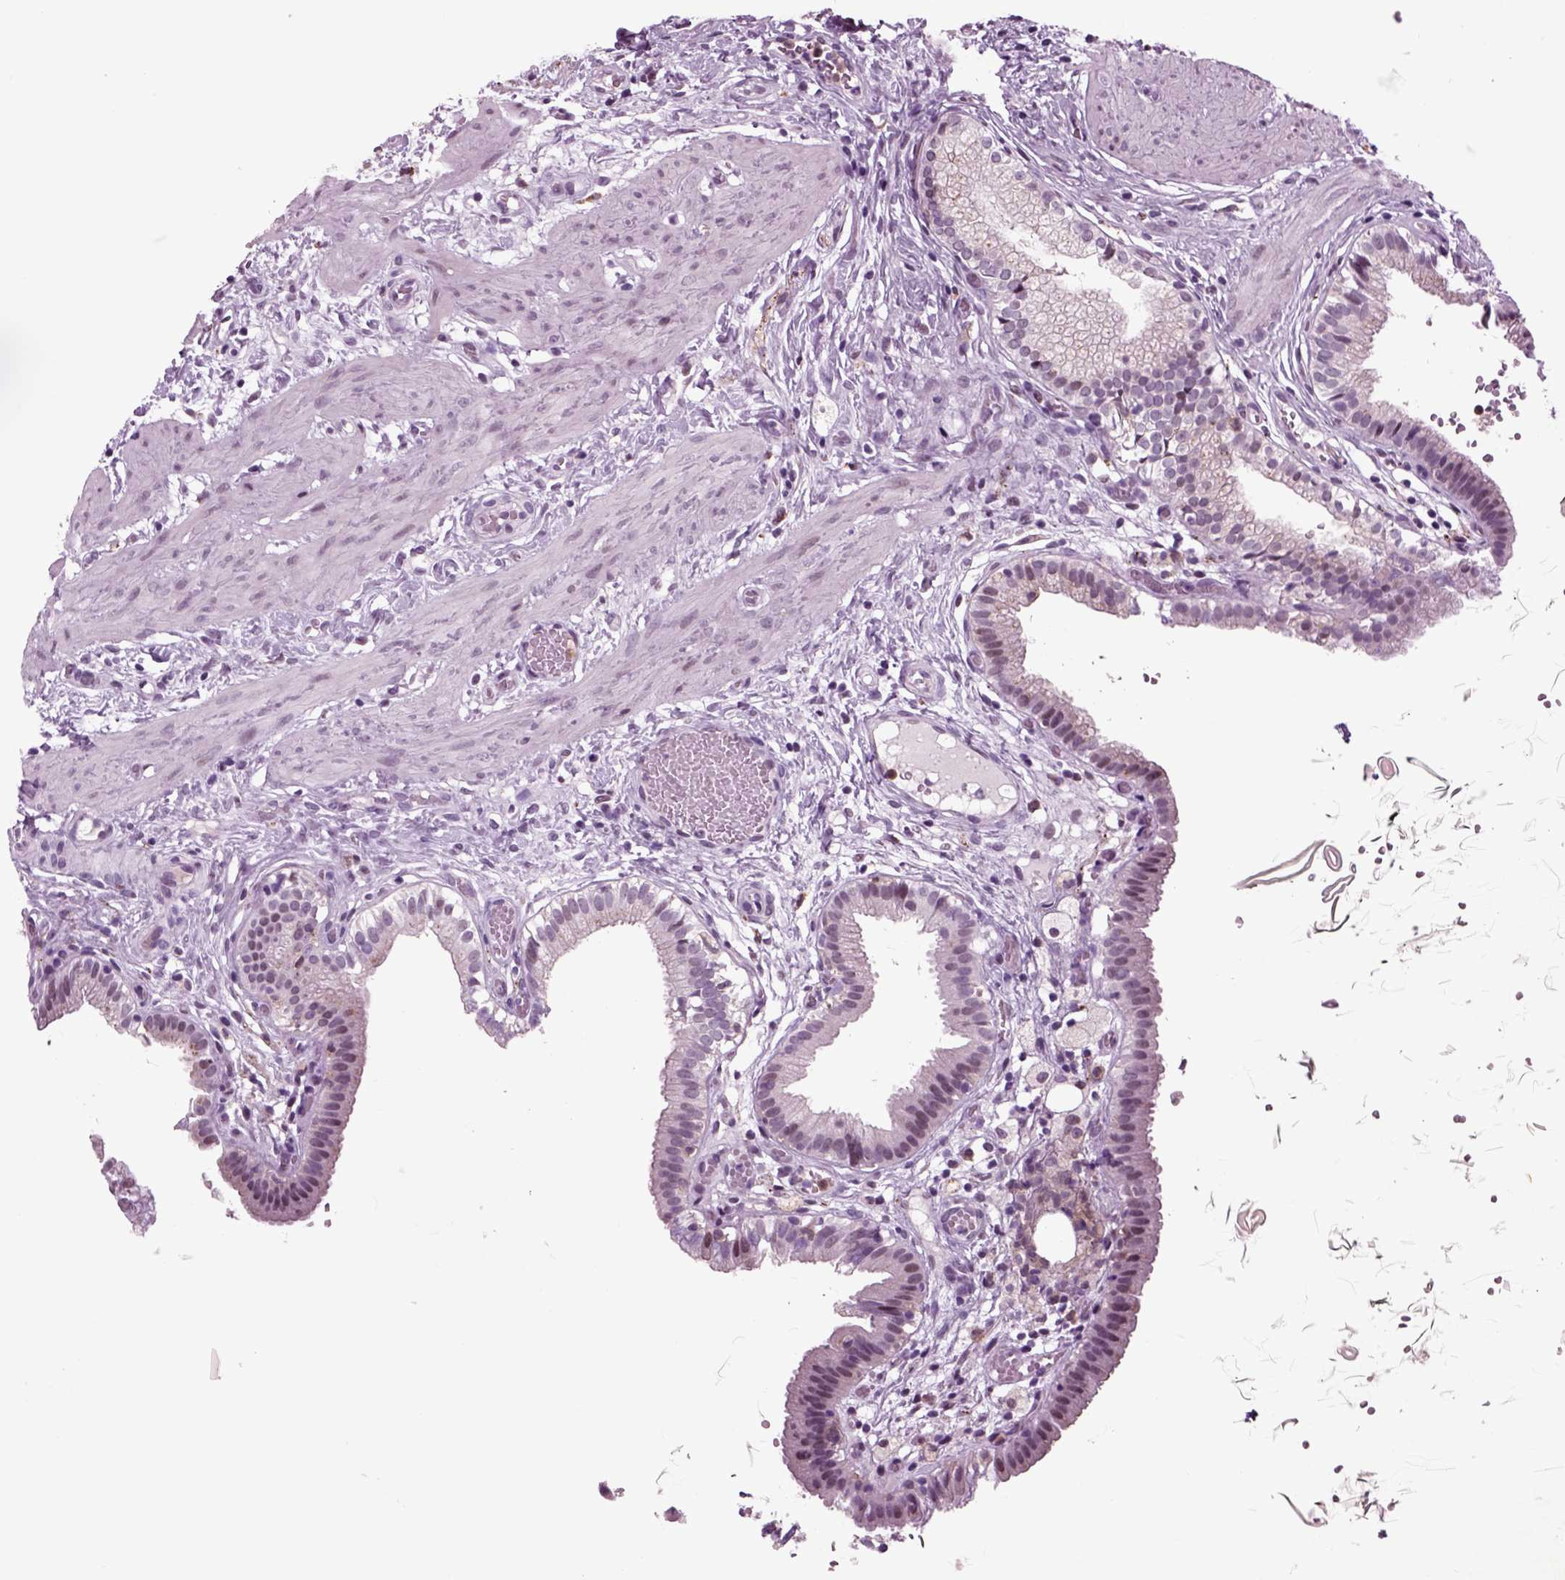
{"staining": {"intensity": "negative", "quantity": "none", "location": "none"}, "tissue": "gallbladder", "cell_type": "Glandular cells", "image_type": "normal", "snomed": [{"axis": "morphology", "description": "Normal tissue, NOS"}, {"axis": "topography", "description": "Gallbladder"}], "caption": "DAB immunohistochemical staining of unremarkable gallbladder displays no significant positivity in glandular cells.", "gene": "CHGB", "patient": {"sex": "female", "age": 24}}